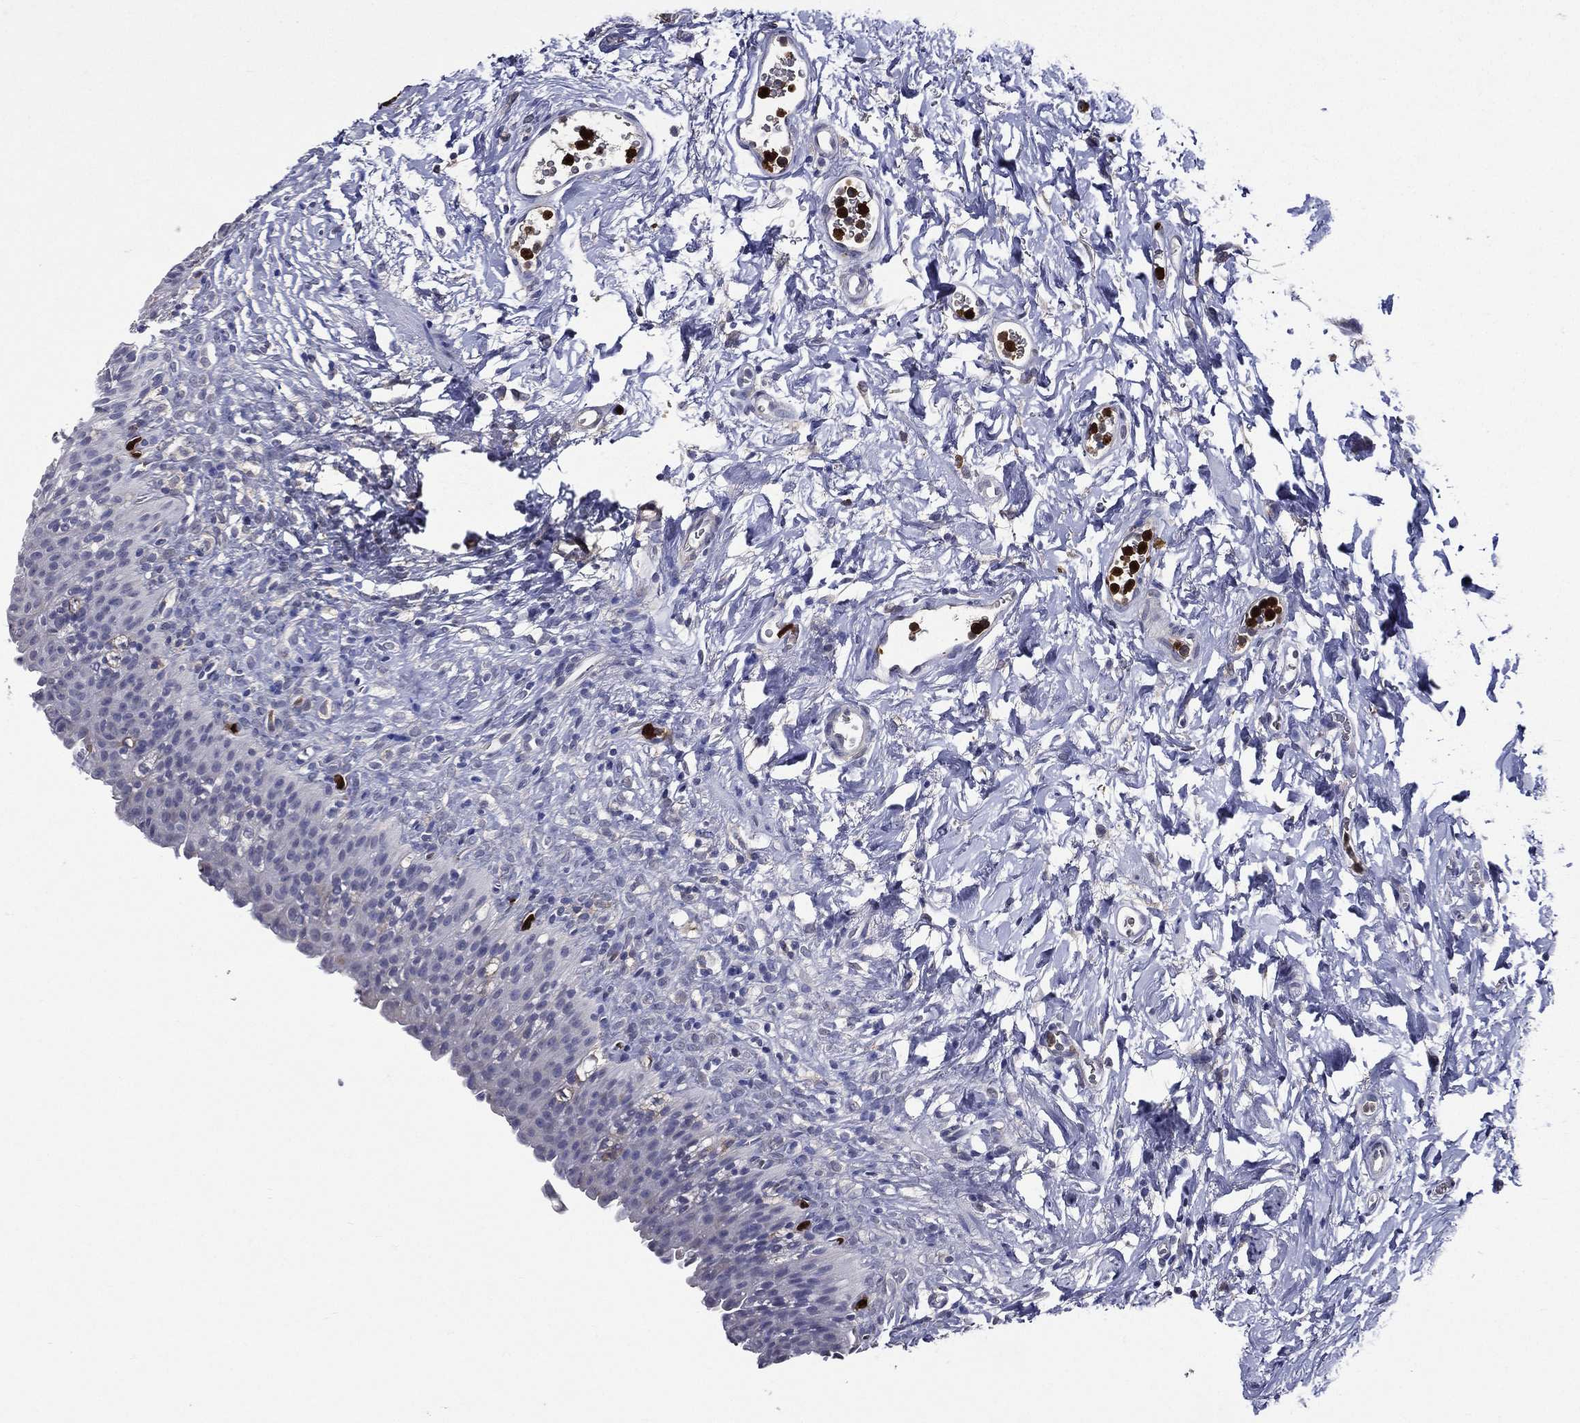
{"staining": {"intensity": "negative", "quantity": "none", "location": "none"}, "tissue": "urinary bladder", "cell_type": "Urothelial cells", "image_type": "normal", "snomed": [{"axis": "morphology", "description": "Normal tissue, NOS"}, {"axis": "topography", "description": "Urinary bladder"}], "caption": "A high-resolution histopathology image shows immunohistochemistry staining of normal urinary bladder, which demonstrates no significant staining in urothelial cells.", "gene": "GPR171", "patient": {"sex": "male", "age": 76}}